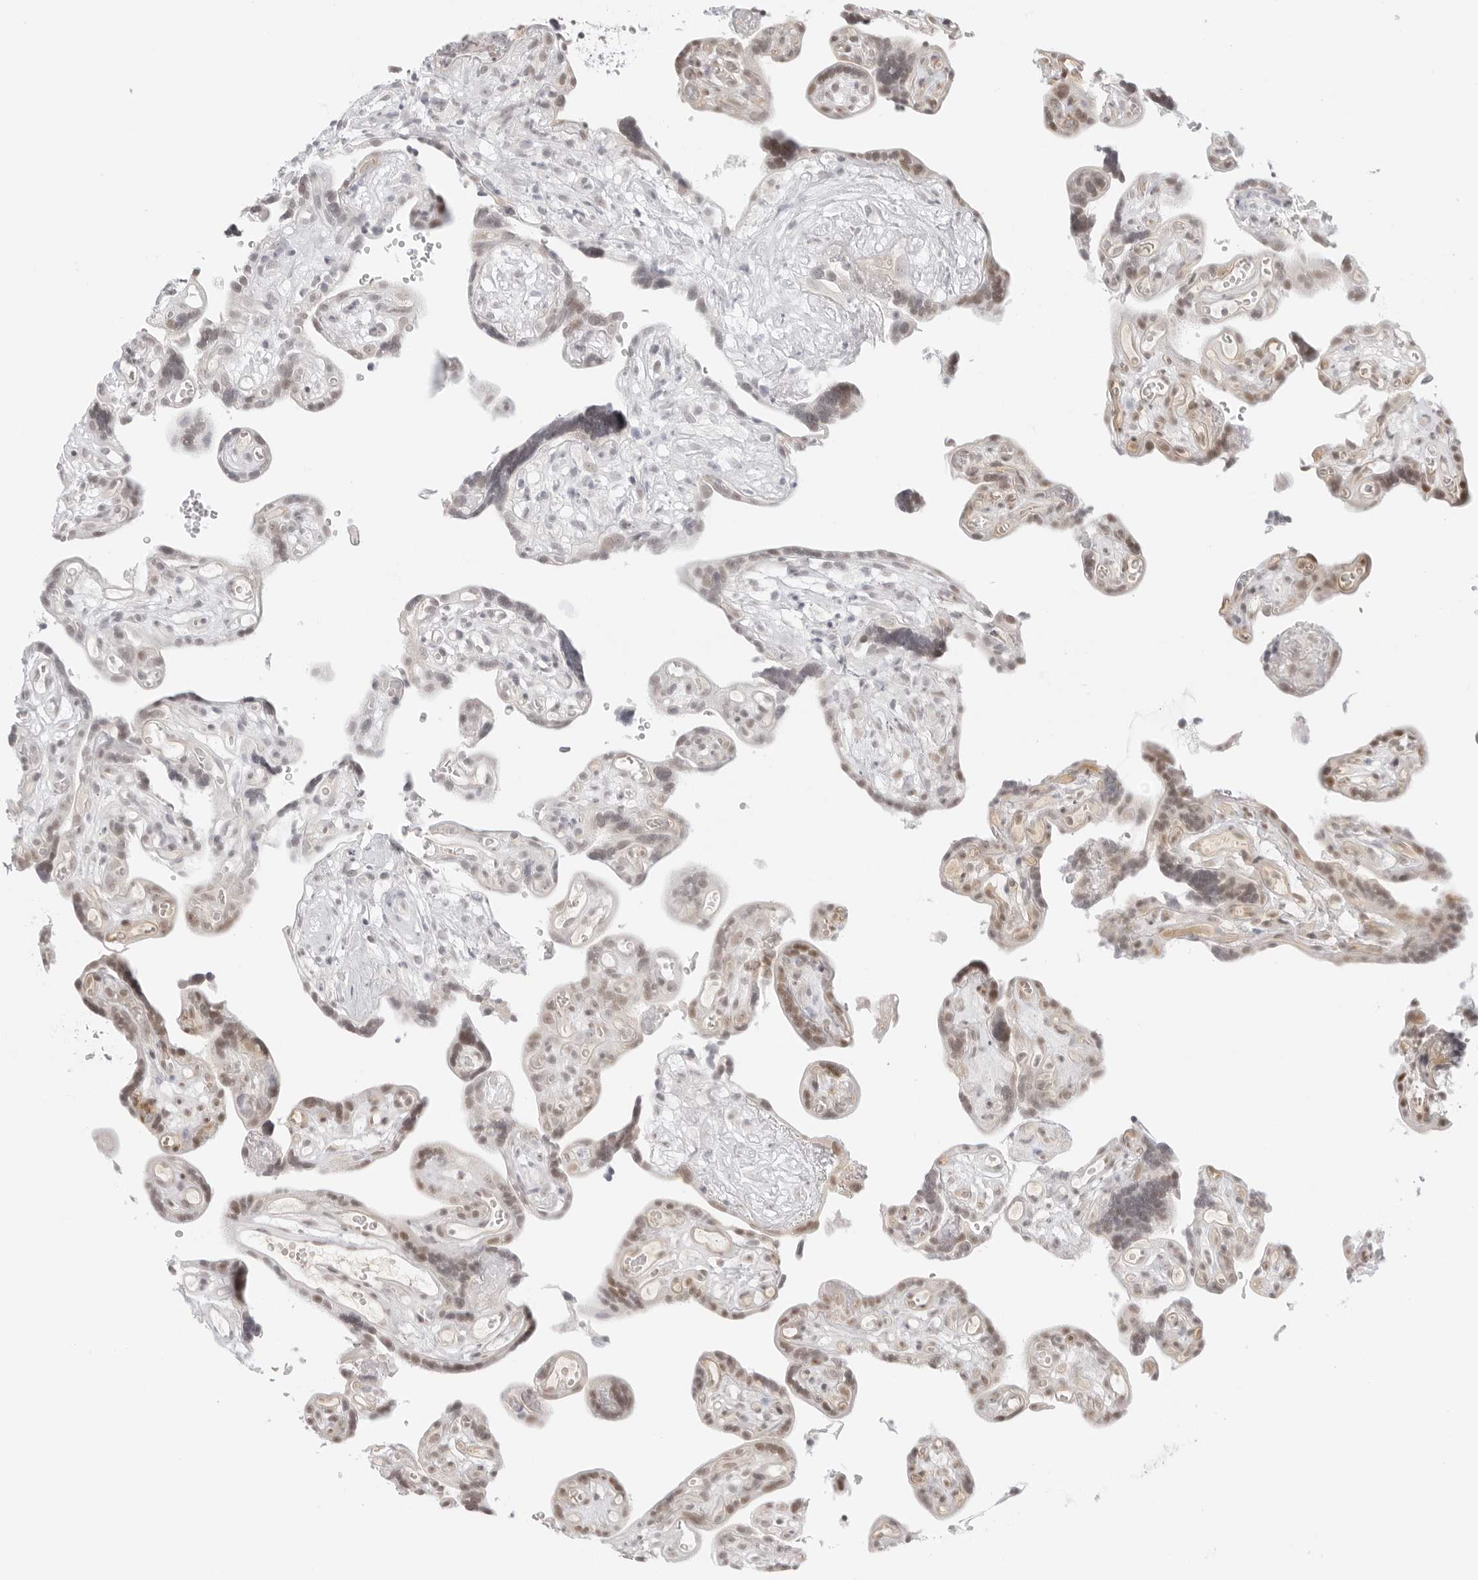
{"staining": {"intensity": "weak", "quantity": ">75%", "location": "nuclear"}, "tissue": "placenta", "cell_type": "Decidual cells", "image_type": "normal", "snomed": [{"axis": "morphology", "description": "Normal tissue, NOS"}, {"axis": "topography", "description": "Placenta"}], "caption": "Immunohistochemistry histopathology image of normal placenta stained for a protein (brown), which shows low levels of weak nuclear positivity in approximately >75% of decidual cells.", "gene": "MED18", "patient": {"sex": "female", "age": 30}}